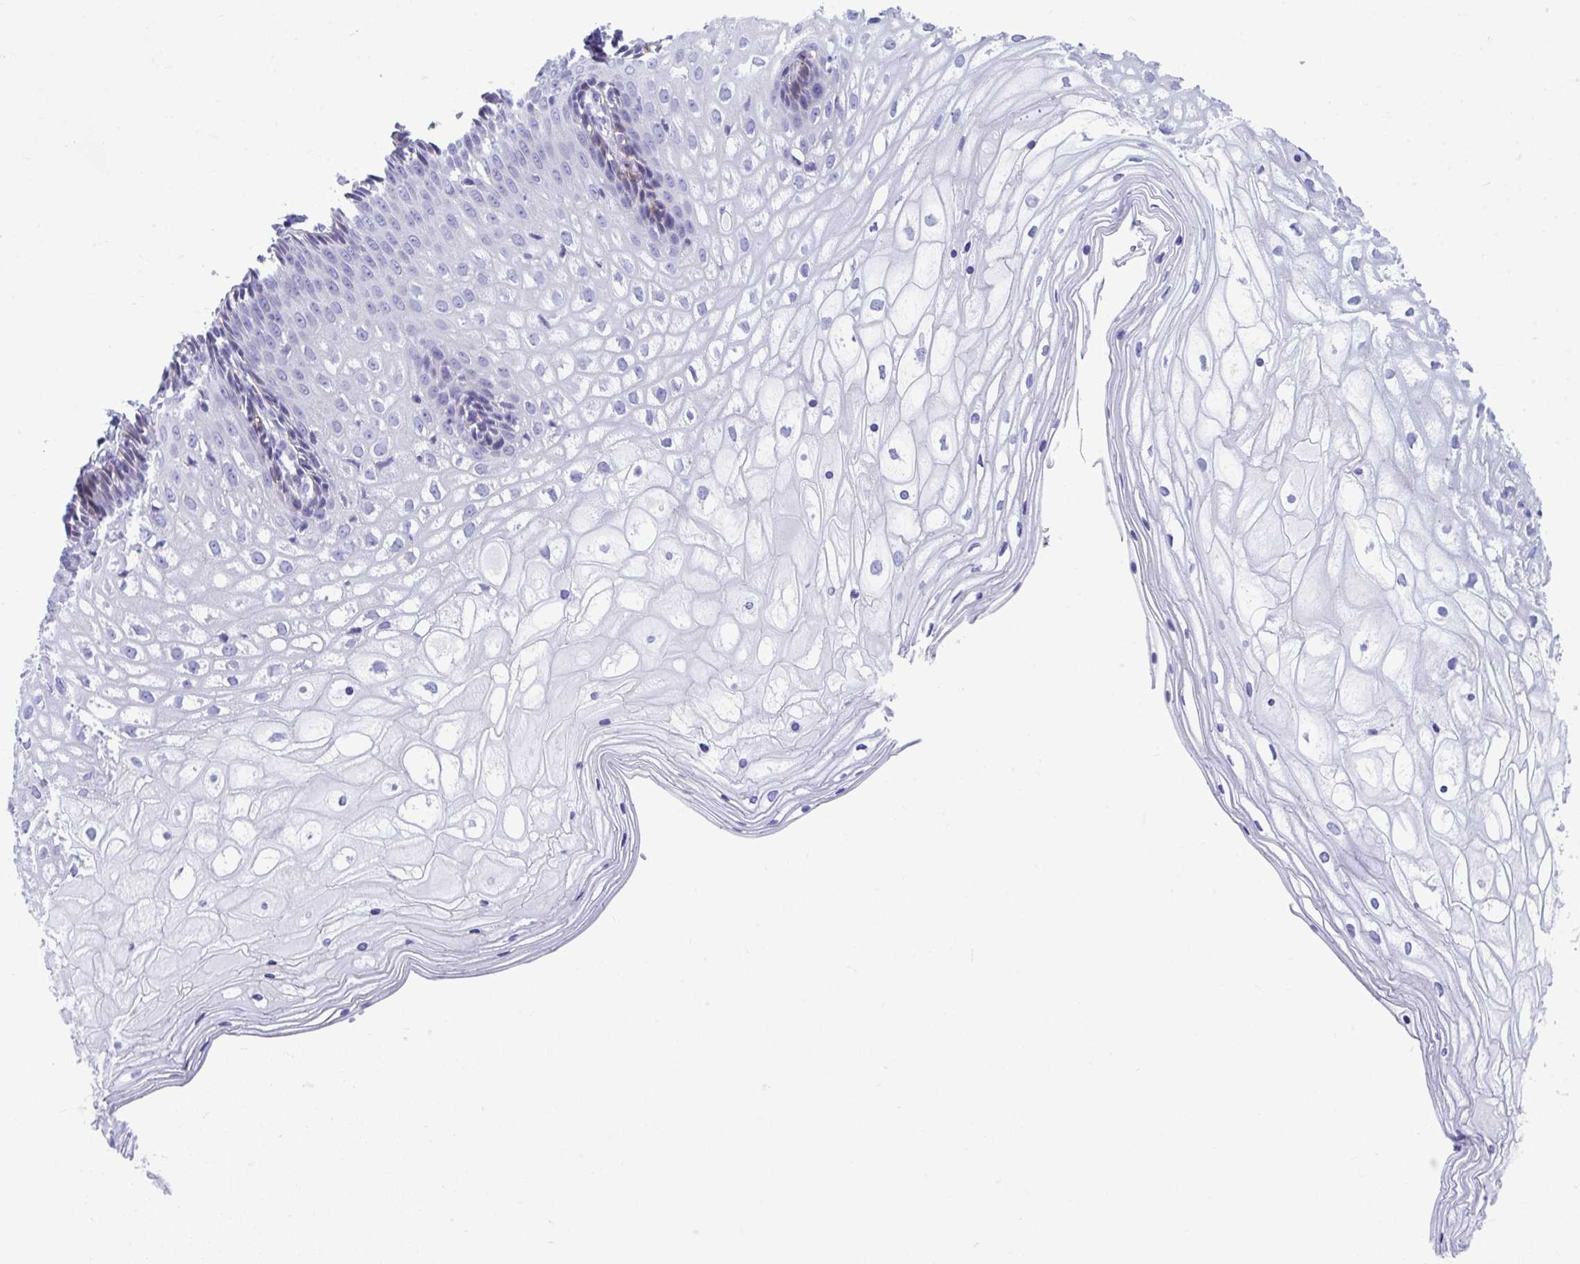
{"staining": {"intensity": "negative", "quantity": "none", "location": "none"}, "tissue": "cervix", "cell_type": "Glandular cells", "image_type": "normal", "snomed": [{"axis": "morphology", "description": "Normal tissue, NOS"}, {"axis": "topography", "description": "Cervix"}], "caption": "Glandular cells show no significant protein staining in normal cervix. (Brightfield microscopy of DAB immunohistochemistry (IHC) at high magnification).", "gene": "ISL1", "patient": {"sex": "female", "age": 36}}